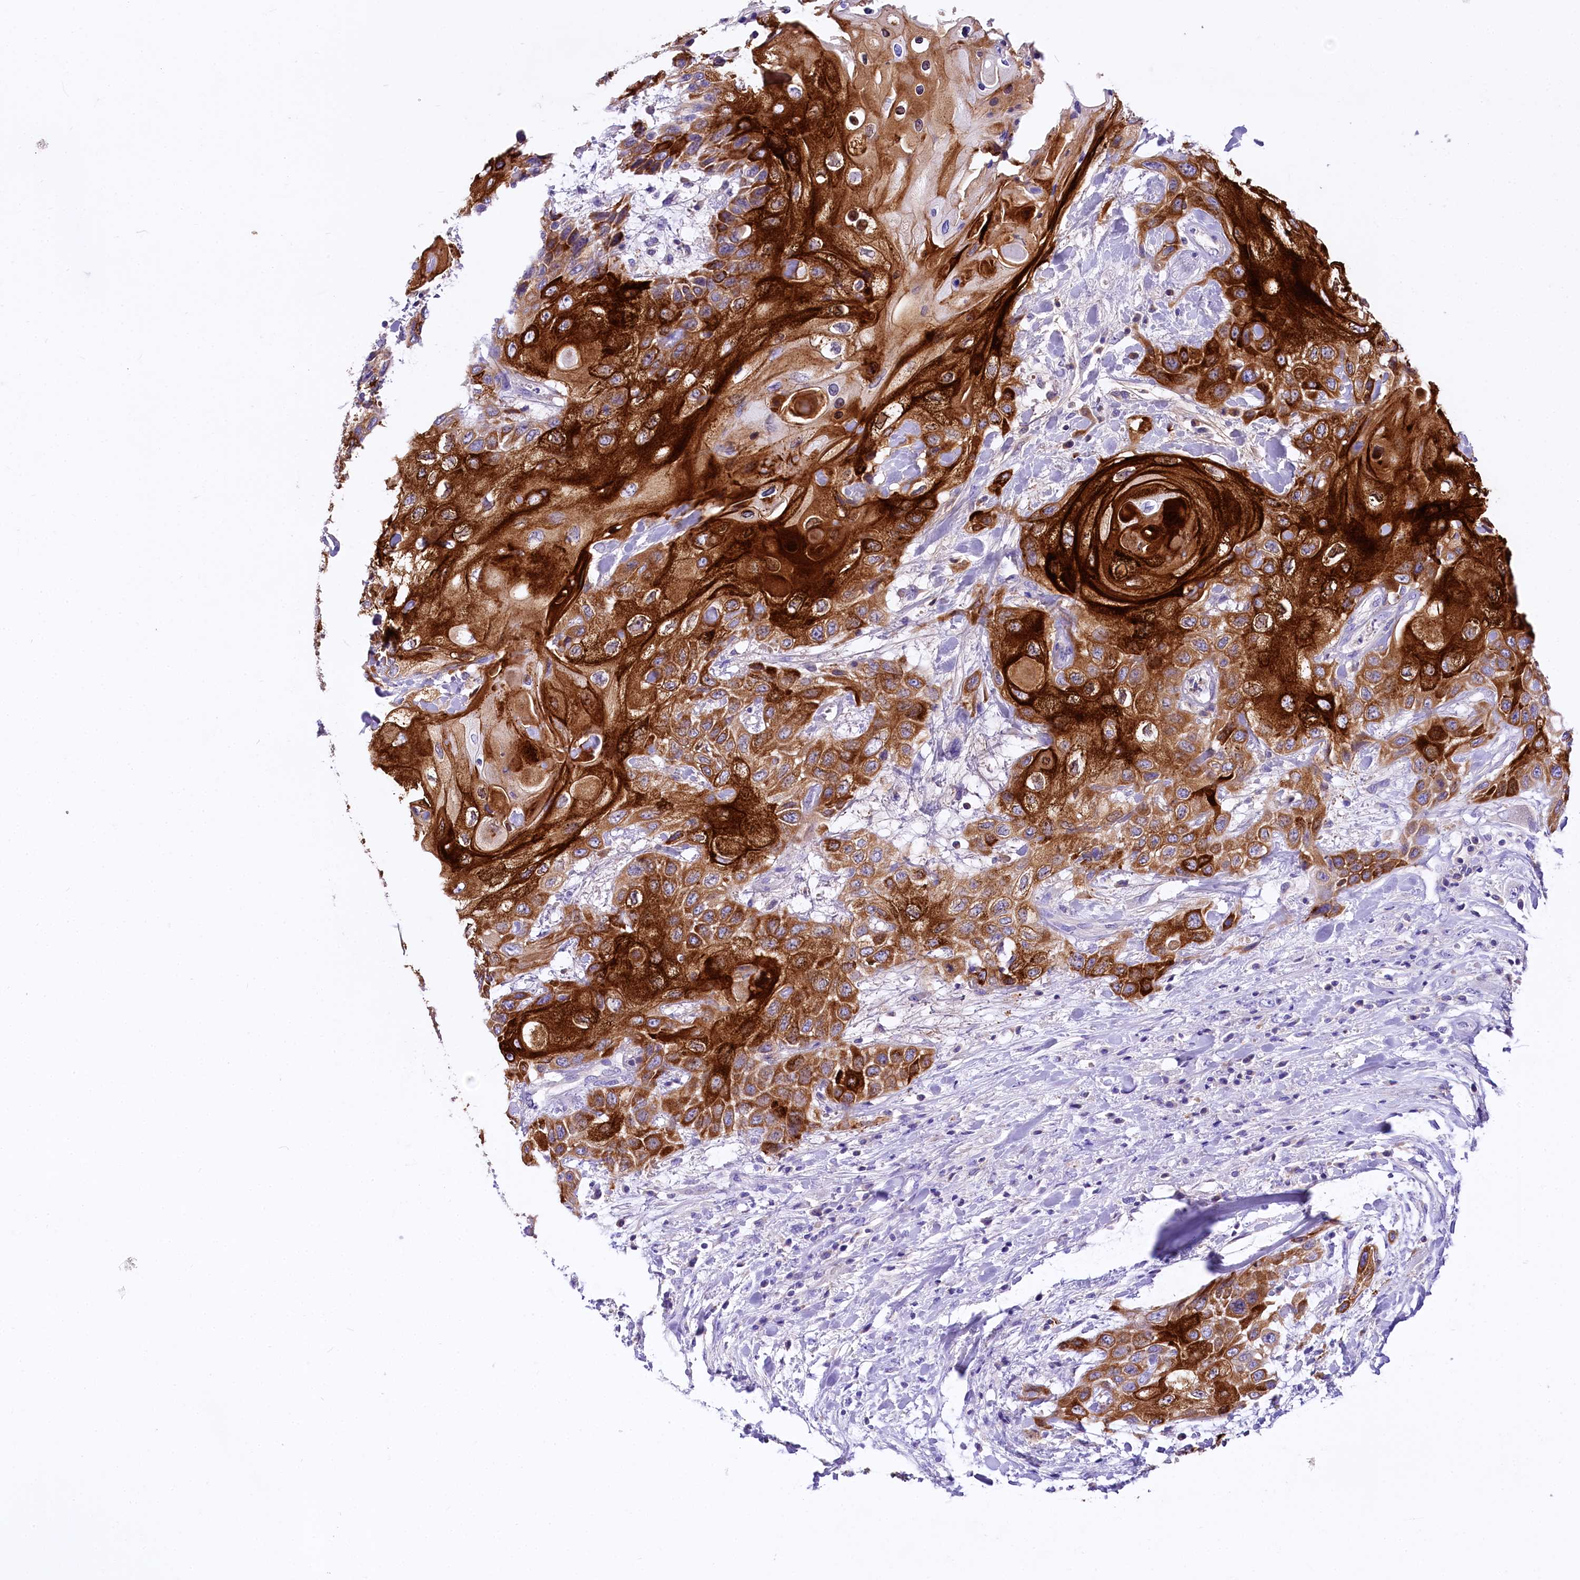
{"staining": {"intensity": "strong", "quantity": ">75%", "location": "cytoplasmic/membranous"}, "tissue": "head and neck cancer", "cell_type": "Tumor cells", "image_type": "cancer", "snomed": [{"axis": "morphology", "description": "Squamous cell carcinoma, NOS"}, {"axis": "topography", "description": "Head-Neck"}], "caption": "Immunohistochemistry (DAB (3,3'-diaminobenzidine)) staining of head and neck squamous cell carcinoma shows strong cytoplasmic/membranous protein positivity in about >75% of tumor cells. (brown staining indicates protein expression, while blue staining denotes nuclei).", "gene": "A2ML1", "patient": {"sex": "female", "age": 43}}